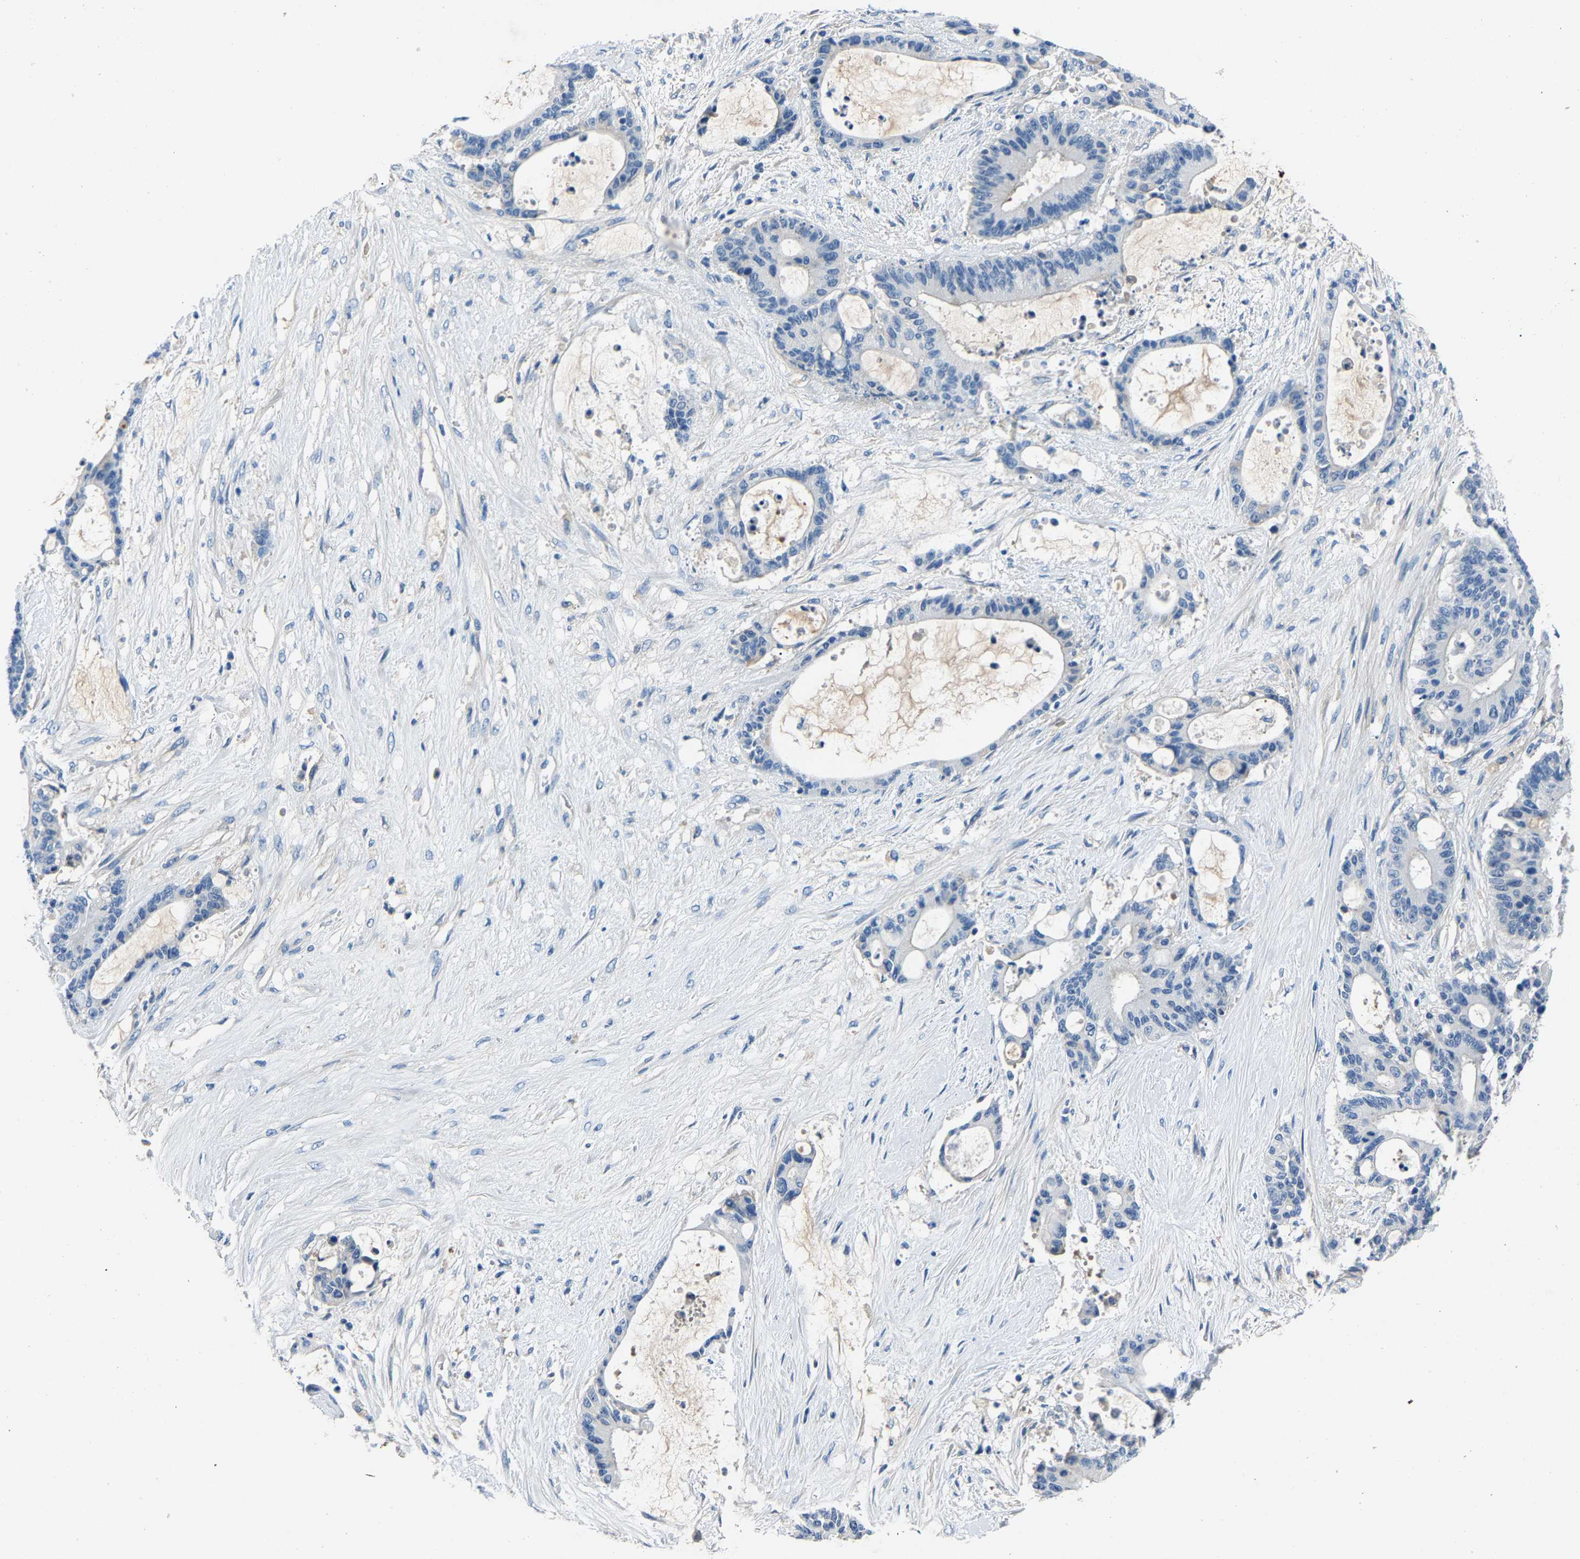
{"staining": {"intensity": "negative", "quantity": "none", "location": "none"}, "tissue": "liver cancer", "cell_type": "Tumor cells", "image_type": "cancer", "snomed": [{"axis": "morphology", "description": "Cholangiocarcinoma"}, {"axis": "topography", "description": "Liver"}], "caption": "A photomicrograph of liver cancer stained for a protein shows no brown staining in tumor cells. (DAB (3,3'-diaminobenzidine) immunohistochemistry with hematoxylin counter stain).", "gene": "DNAAF5", "patient": {"sex": "female", "age": 73}}